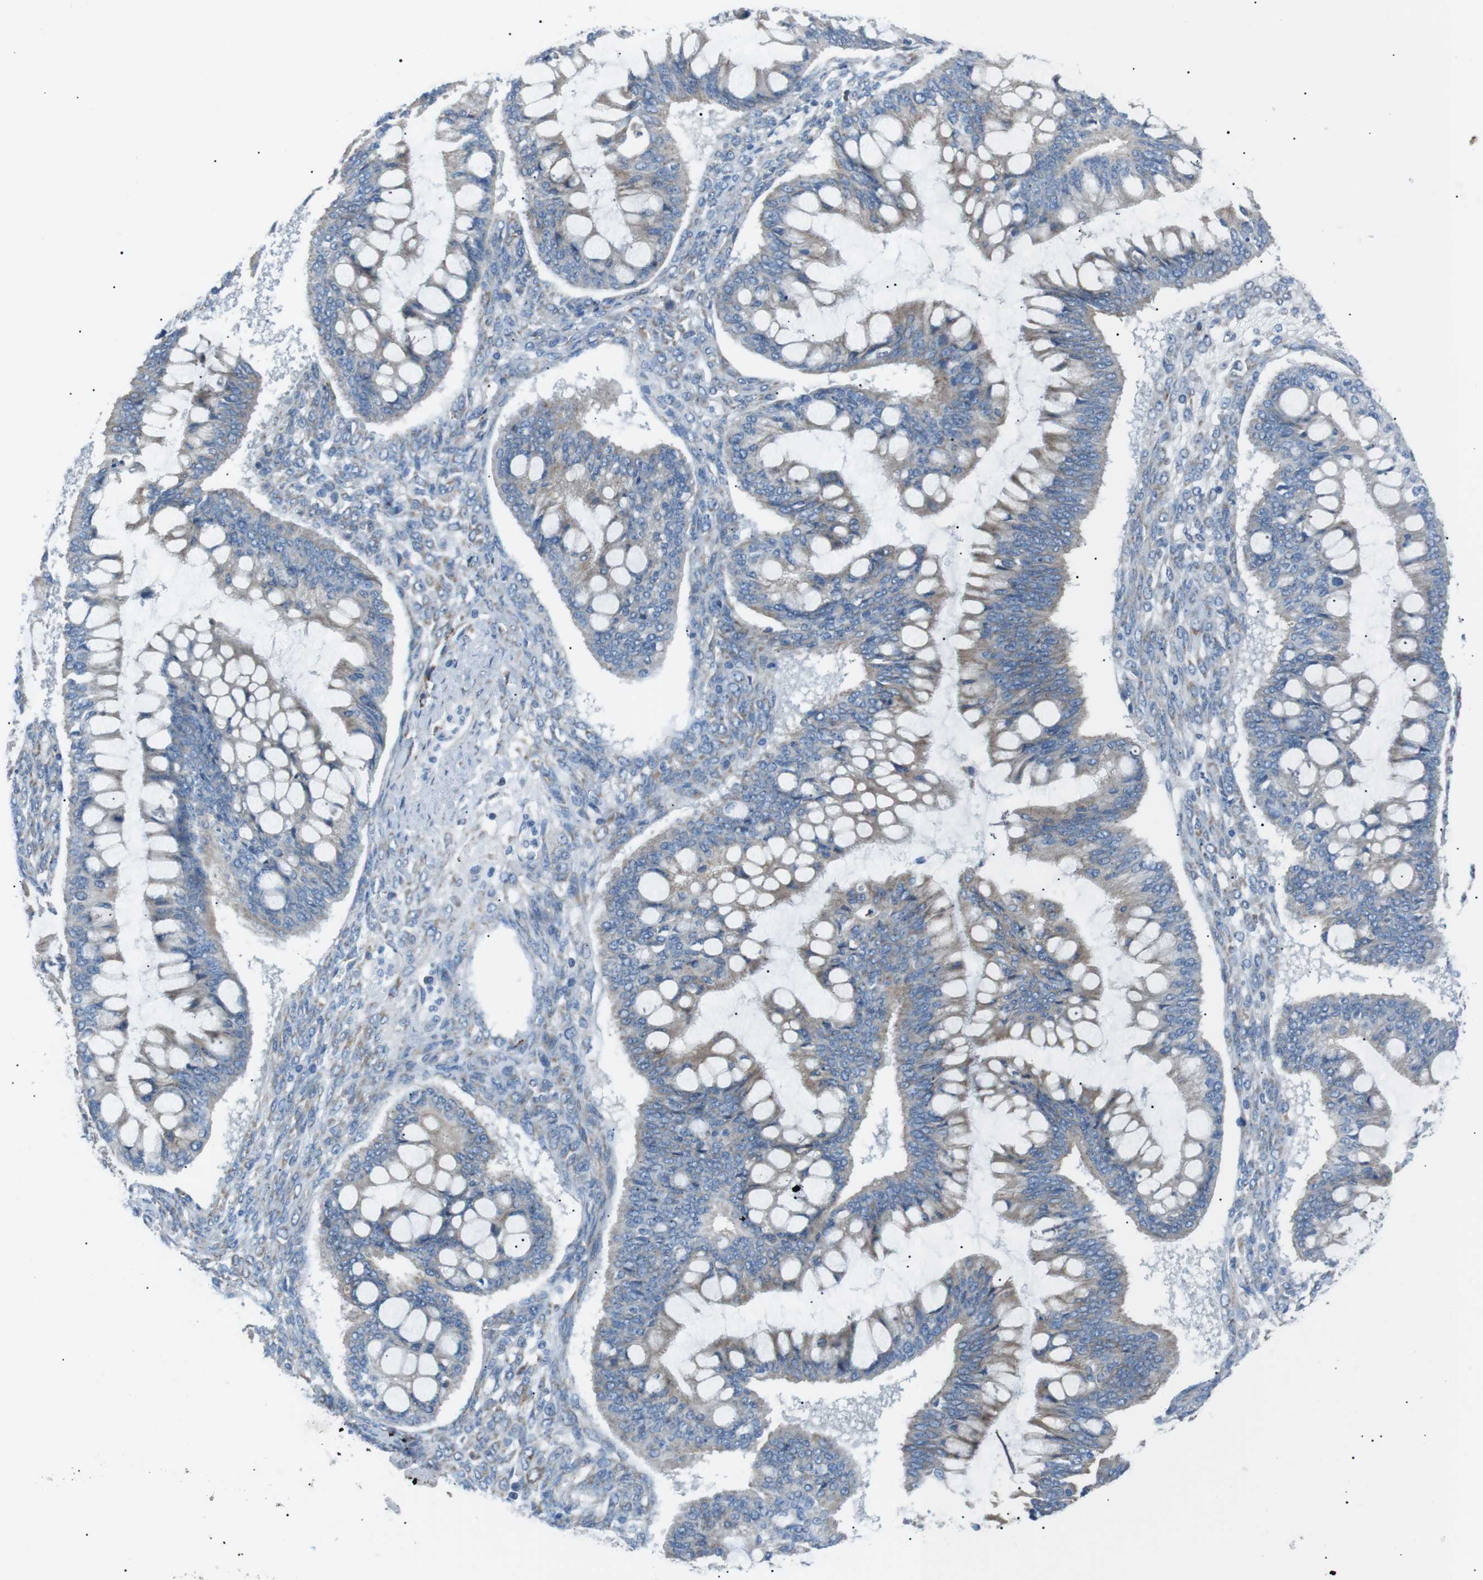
{"staining": {"intensity": "weak", "quantity": "<25%", "location": "cytoplasmic/membranous"}, "tissue": "ovarian cancer", "cell_type": "Tumor cells", "image_type": "cancer", "snomed": [{"axis": "morphology", "description": "Cystadenocarcinoma, mucinous, NOS"}, {"axis": "topography", "description": "Ovary"}], "caption": "High magnification brightfield microscopy of ovarian cancer (mucinous cystadenocarcinoma) stained with DAB (brown) and counterstained with hematoxylin (blue): tumor cells show no significant expression.", "gene": "MTARC2", "patient": {"sex": "female", "age": 73}}